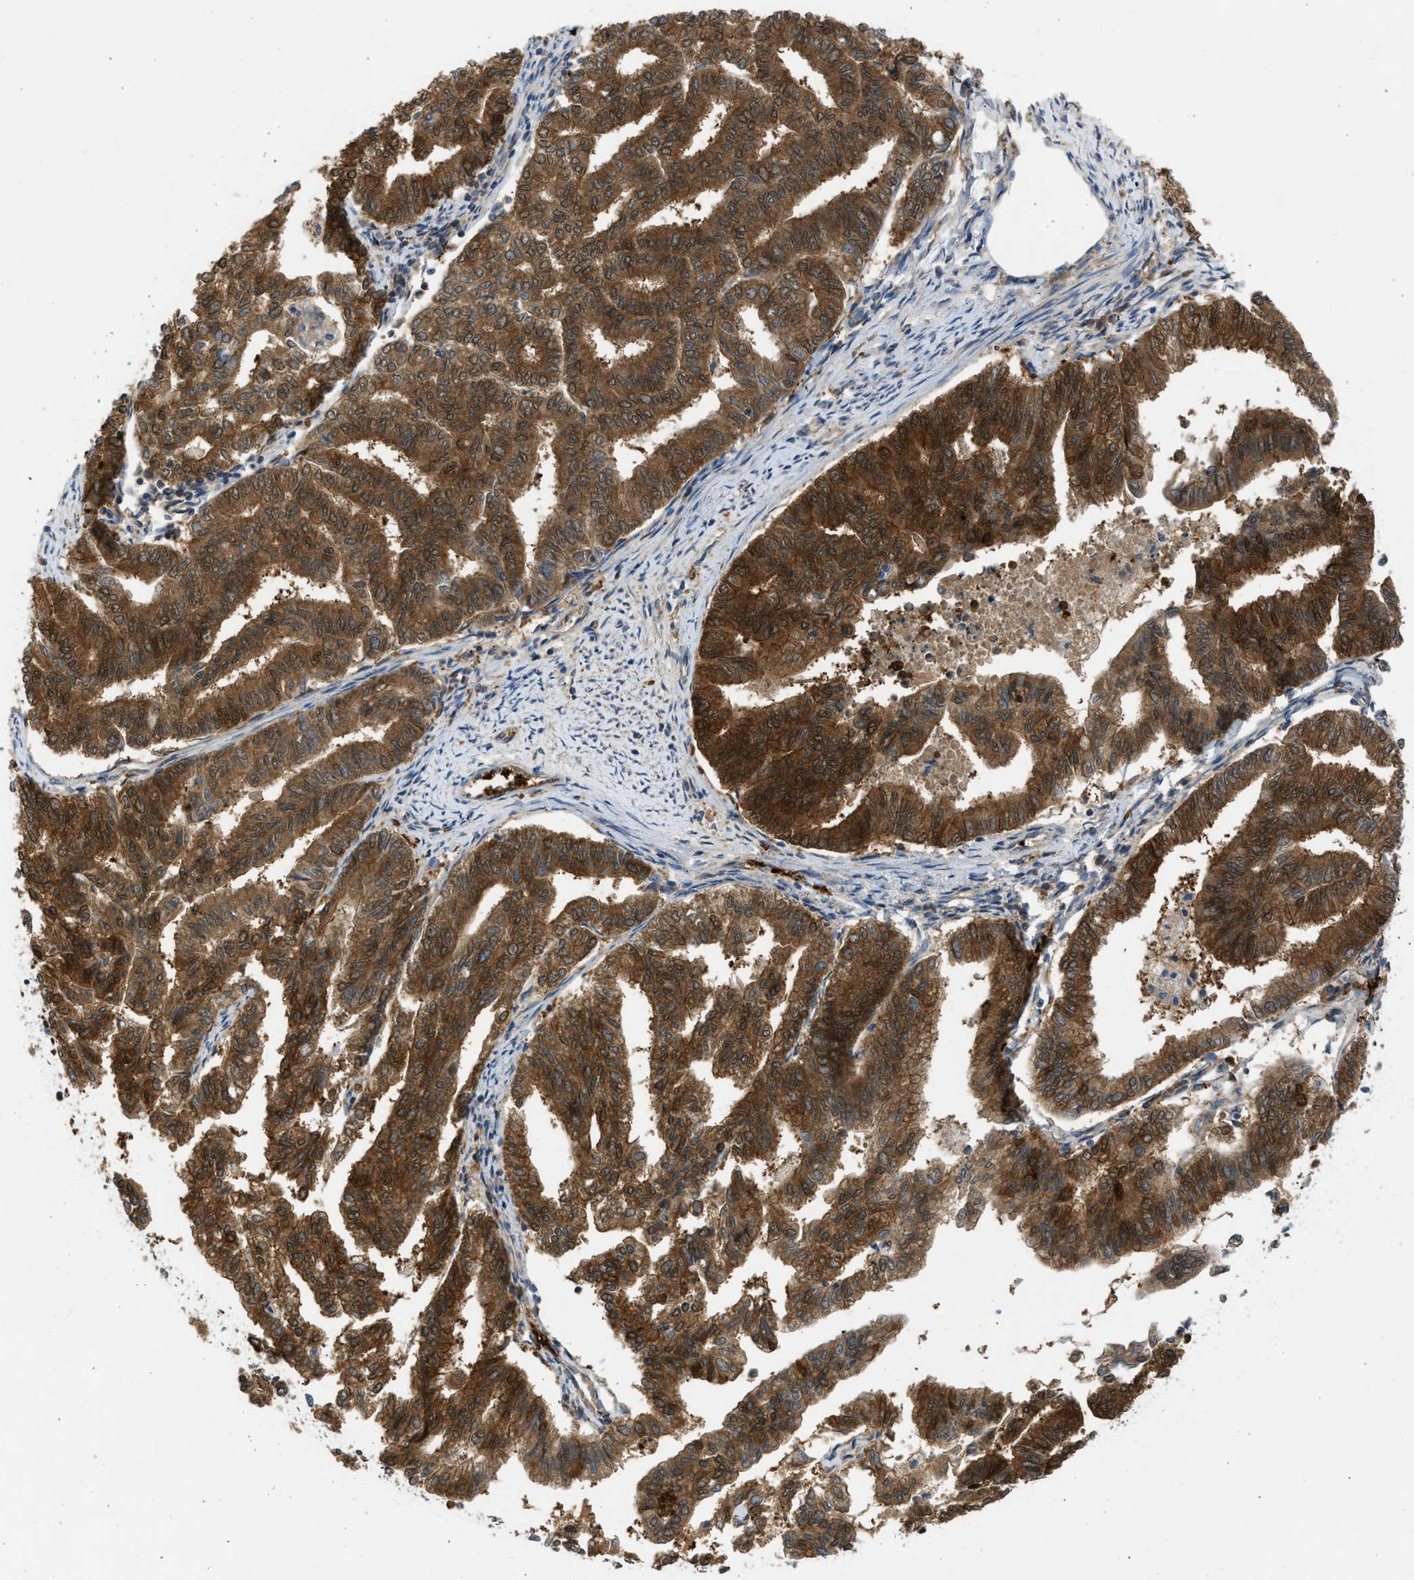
{"staining": {"intensity": "strong", "quantity": ">75%", "location": "cytoplasmic/membranous"}, "tissue": "endometrial cancer", "cell_type": "Tumor cells", "image_type": "cancer", "snomed": [{"axis": "morphology", "description": "Adenocarcinoma, NOS"}, {"axis": "topography", "description": "Endometrium"}], "caption": "This photomicrograph displays IHC staining of endometrial adenocarcinoma, with high strong cytoplasmic/membranous expression in about >75% of tumor cells.", "gene": "MAPK7", "patient": {"sex": "female", "age": 79}}